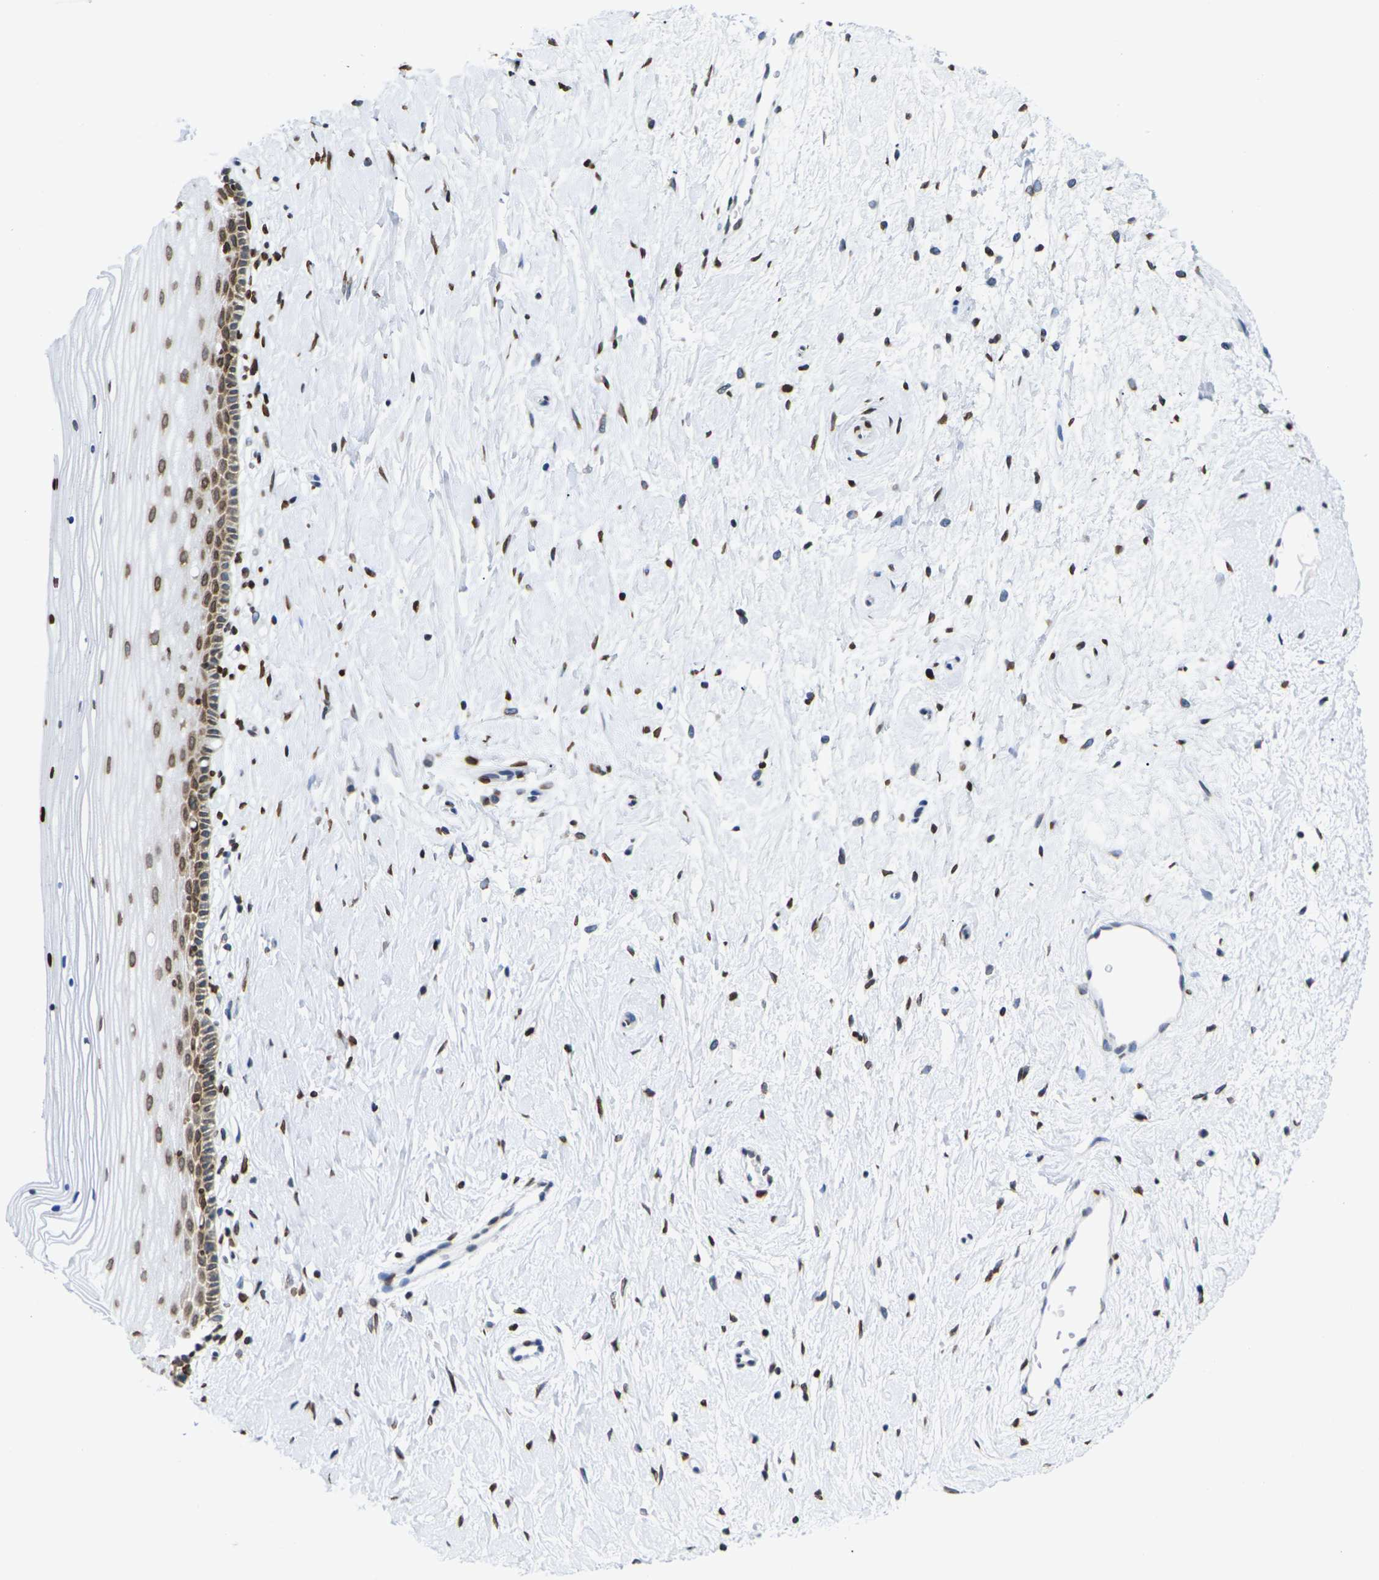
{"staining": {"intensity": "moderate", "quantity": ">75%", "location": "nuclear"}, "tissue": "cervix", "cell_type": "Glandular cells", "image_type": "normal", "snomed": [{"axis": "morphology", "description": "Normal tissue, NOS"}, {"axis": "topography", "description": "Cervix"}], "caption": "The photomicrograph reveals immunohistochemical staining of unremarkable cervix. There is moderate nuclear positivity is present in approximately >75% of glandular cells. (DAB (3,3'-diaminobenzidine) IHC, brown staining for protein, blue staining for nuclei).", "gene": "H2AC21", "patient": {"sex": "female", "age": 39}}